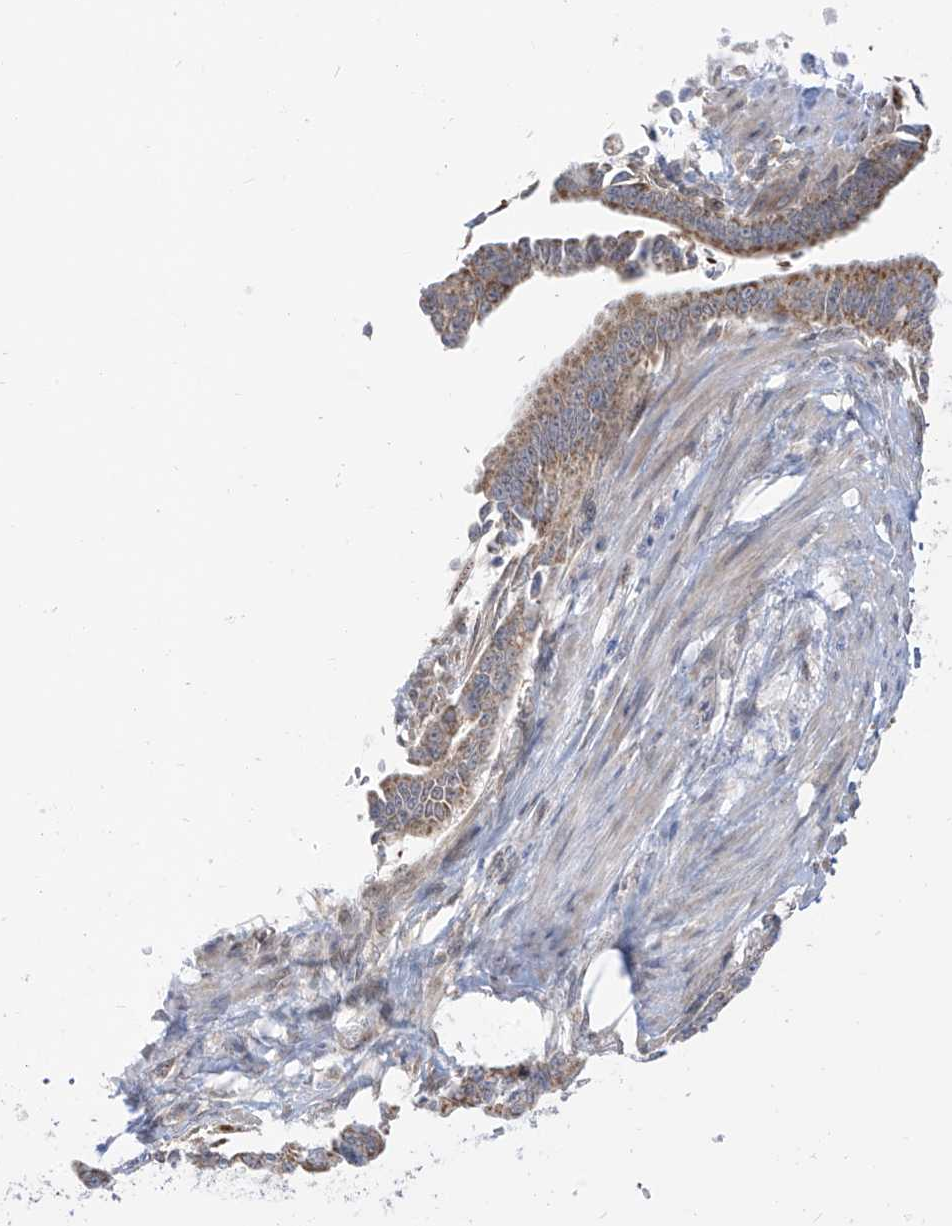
{"staining": {"intensity": "weak", "quantity": "25%-75%", "location": "cytoplasmic/membranous"}, "tissue": "pancreatic cancer", "cell_type": "Tumor cells", "image_type": "cancer", "snomed": [{"axis": "morphology", "description": "Adenocarcinoma, NOS"}, {"axis": "topography", "description": "Pancreas"}], "caption": "Pancreatic adenocarcinoma stained for a protein (brown) demonstrates weak cytoplasmic/membranous positive staining in about 25%-75% of tumor cells.", "gene": "ARHGEF40", "patient": {"sex": "male", "age": 70}}